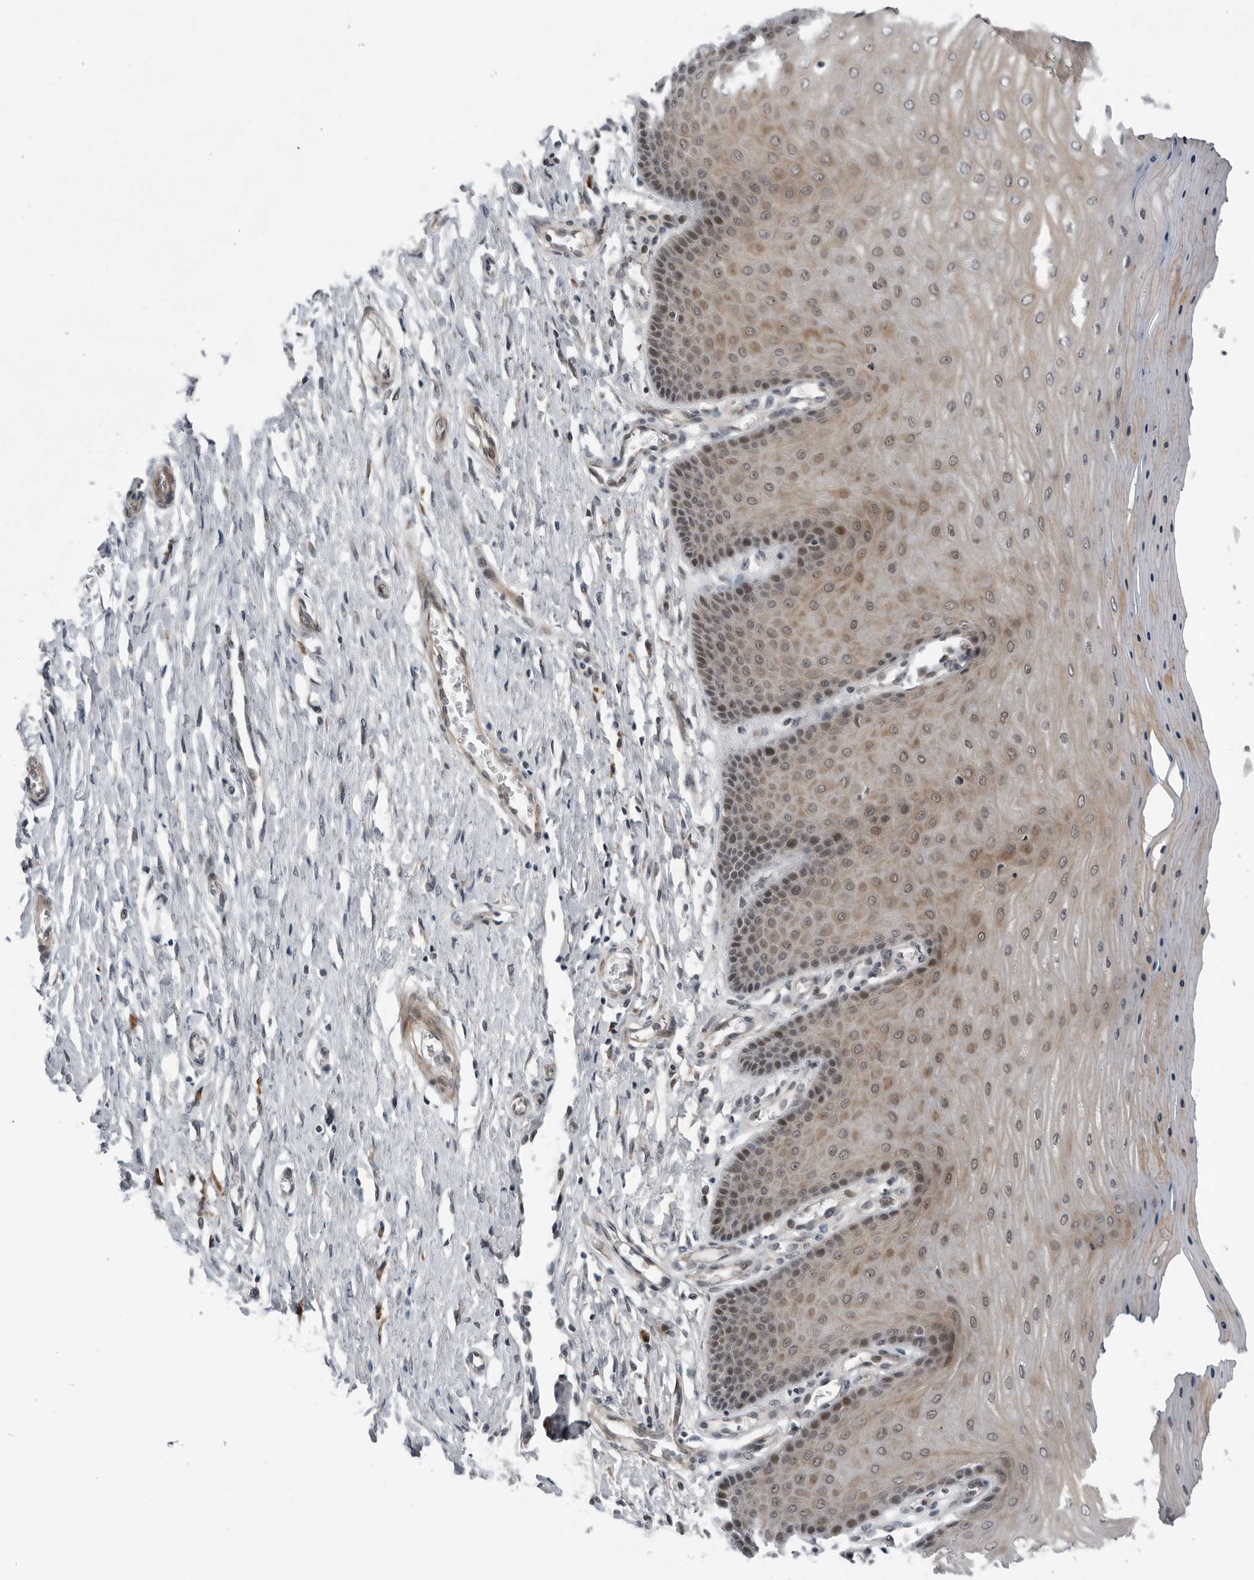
{"staining": {"intensity": "moderate", "quantity": ">75%", "location": "cytoplasmic/membranous,nuclear"}, "tissue": "cervix", "cell_type": "Glandular cells", "image_type": "normal", "snomed": [{"axis": "morphology", "description": "Normal tissue, NOS"}, {"axis": "topography", "description": "Cervix"}], "caption": "Glandular cells exhibit moderate cytoplasmic/membranous,nuclear staining in approximately >75% of cells in unremarkable cervix. (Stains: DAB (3,3'-diaminobenzidine) in brown, nuclei in blue, Microscopy: brightfield microscopy at high magnification).", "gene": "ALPK2", "patient": {"sex": "female", "age": 55}}